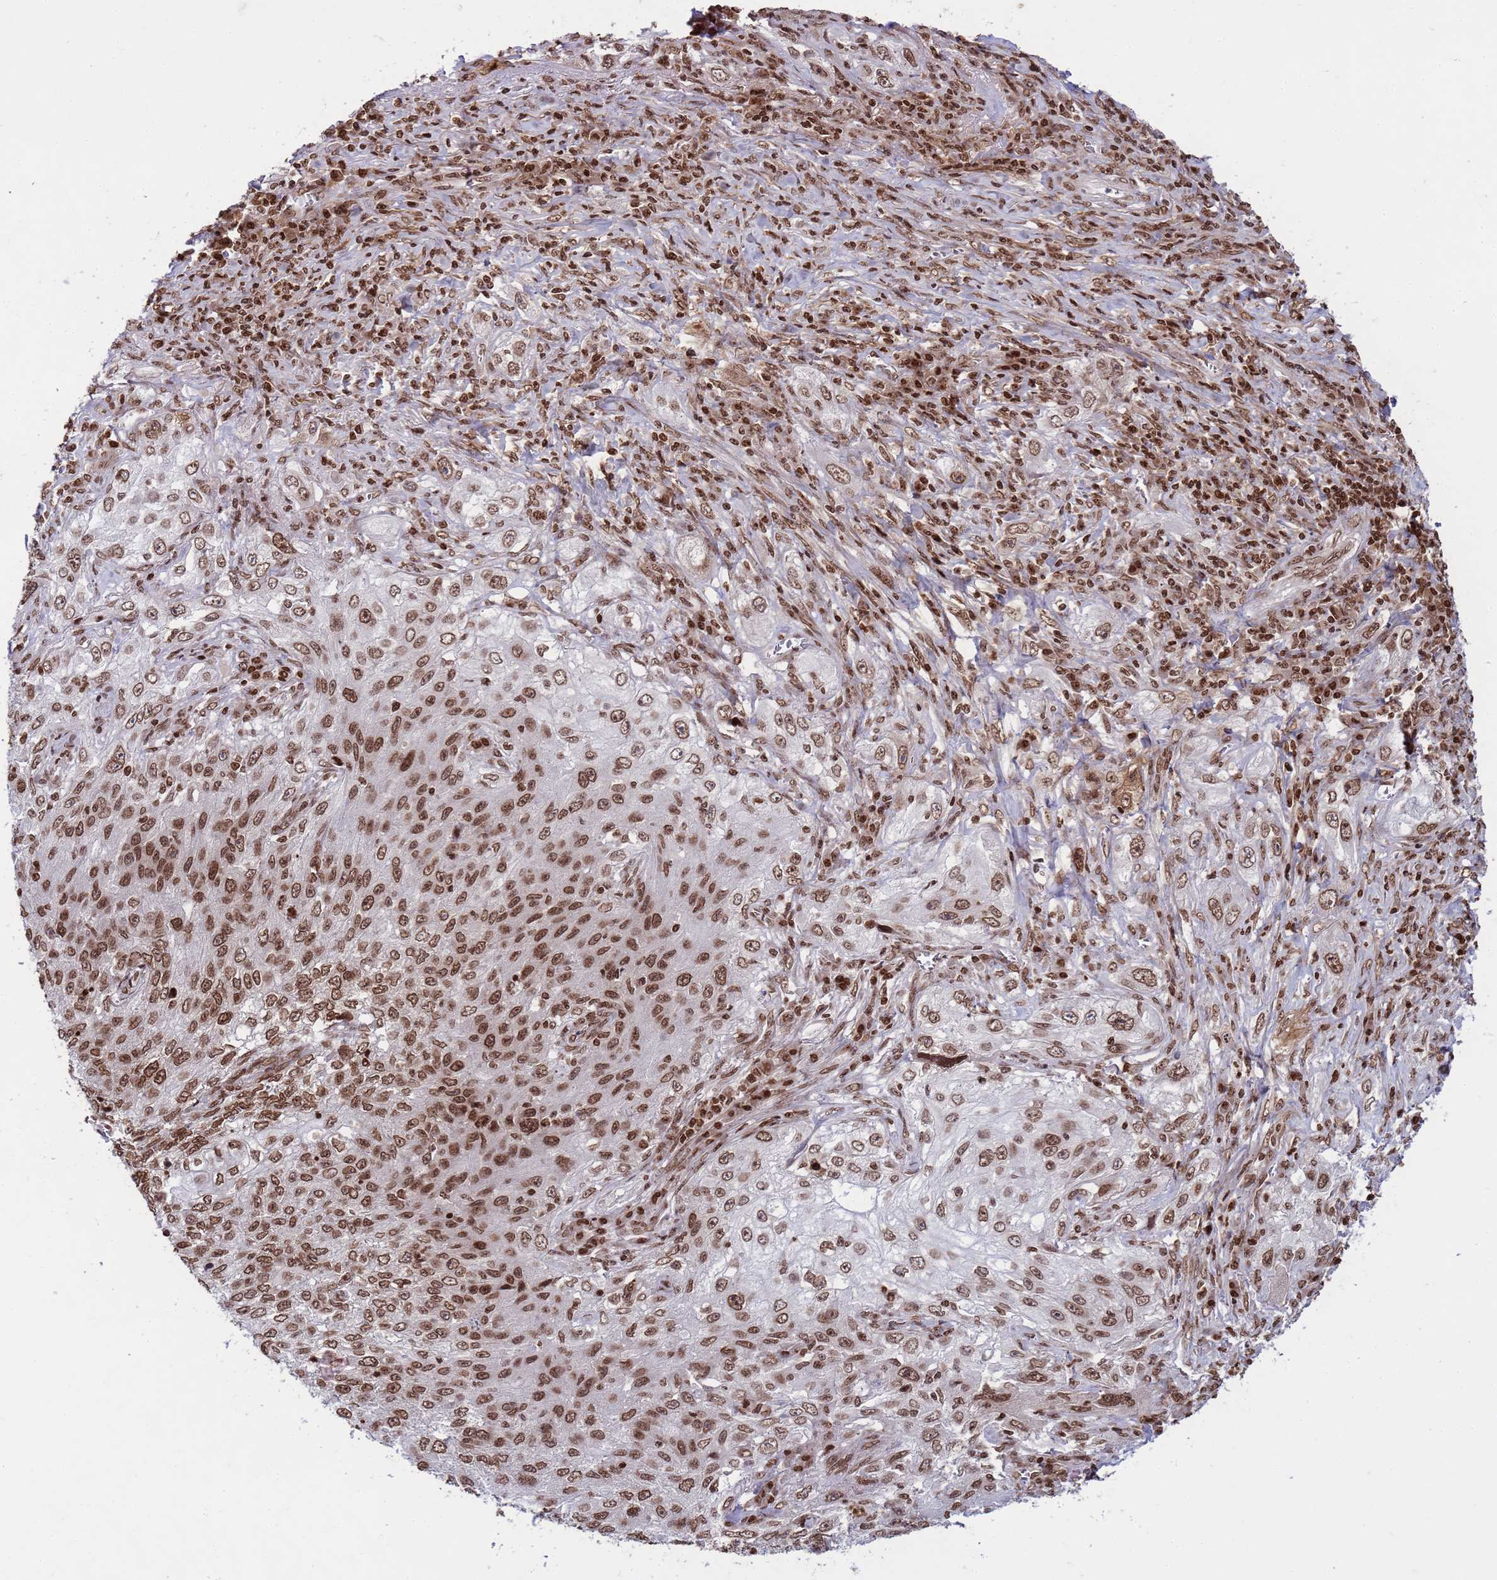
{"staining": {"intensity": "strong", "quantity": ">75%", "location": "nuclear"}, "tissue": "lung cancer", "cell_type": "Tumor cells", "image_type": "cancer", "snomed": [{"axis": "morphology", "description": "Squamous cell carcinoma, NOS"}, {"axis": "topography", "description": "Lung"}], "caption": "This is an image of immunohistochemistry (IHC) staining of squamous cell carcinoma (lung), which shows strong staining in the nuclear of tumor cells.", "gene": "H3-3B", "patient": {"sex": "female", "age": 69}}